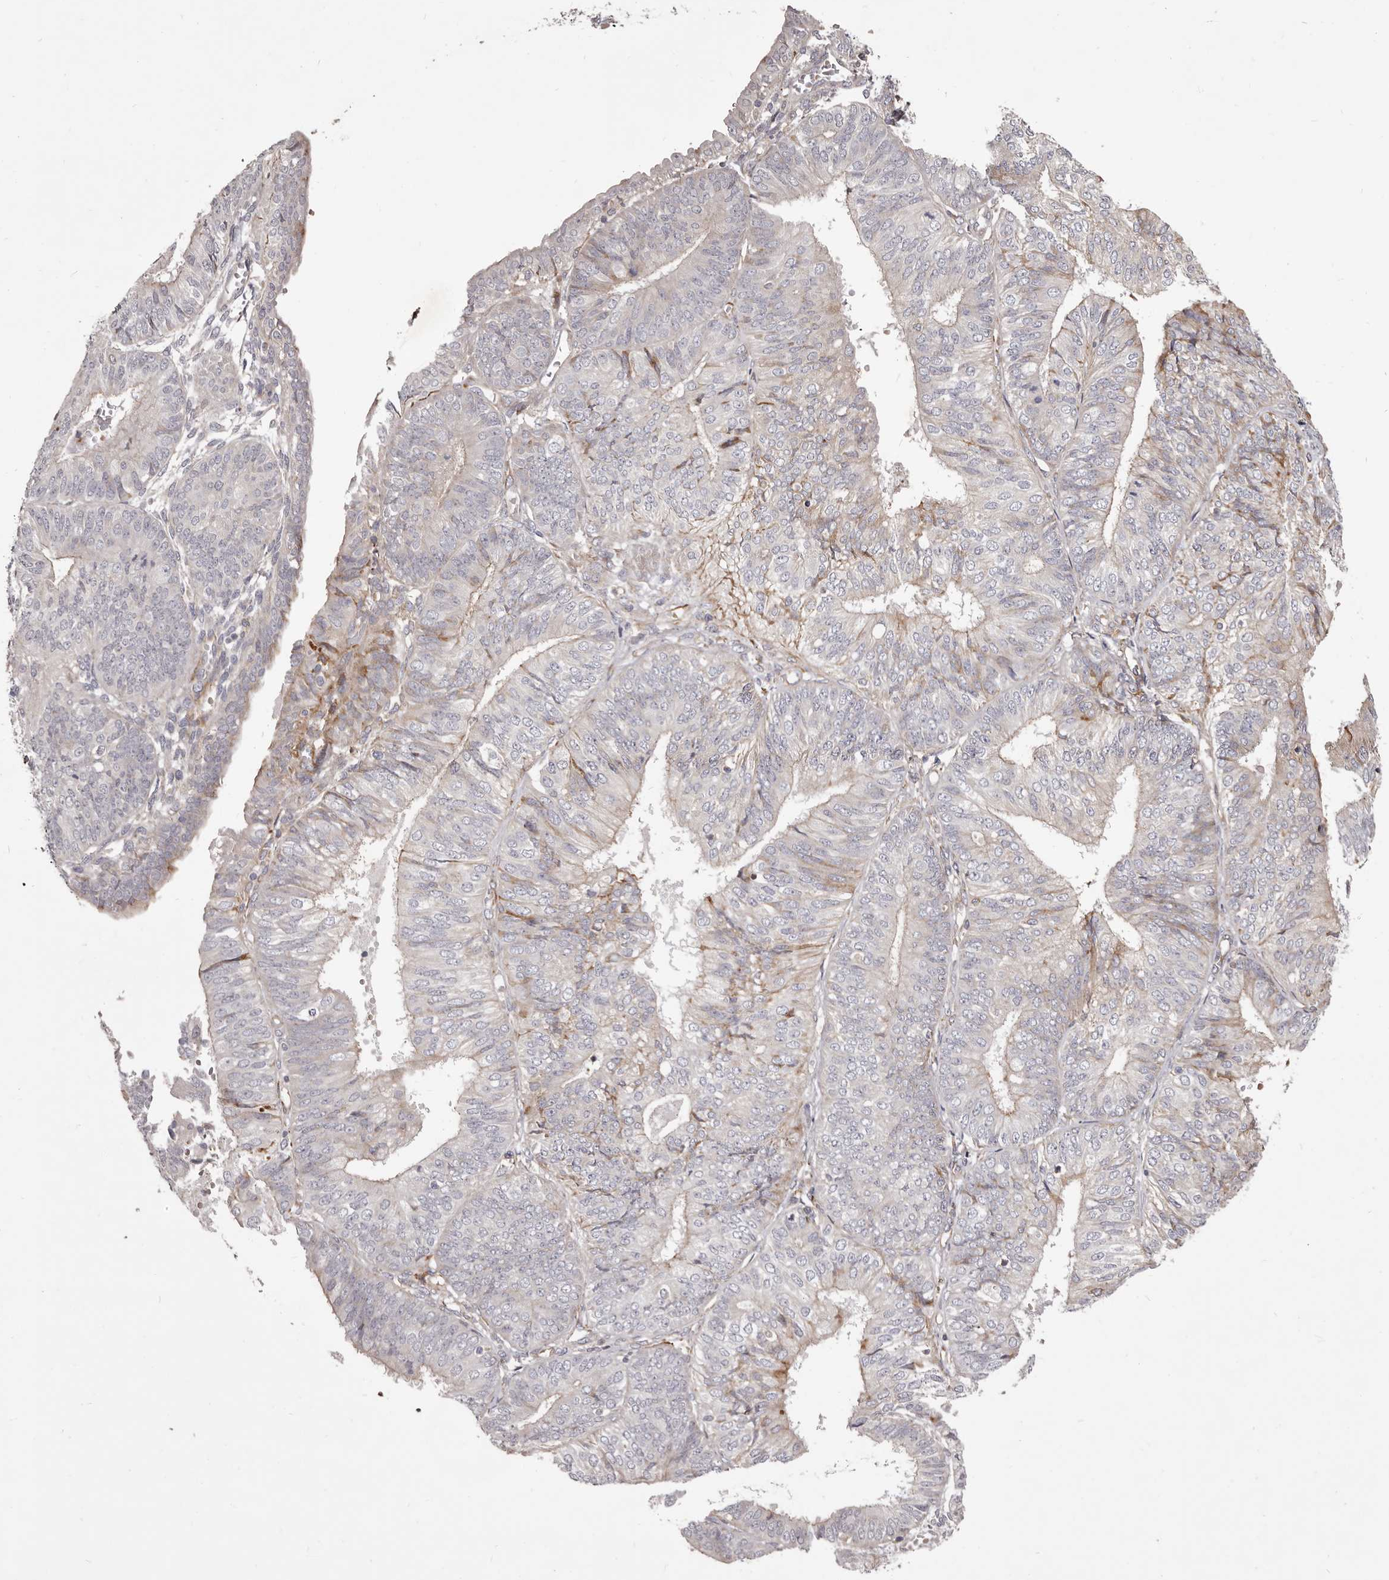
{"staining": {"intensity": "moderate", "quantity": "<25%", "location": "cytoplasmic/membranous"}, "tissue": "endometrial cancer", "cell_type": "Tumor cells", "image_type": "cancer", "snomed": [{"axis": "morphology", "description": "Adenocarcinoma, NOS"}, {"axis": "topography", "description": "Endometrium"}], "caption": "DAB (3,3'-diaminobenzidine) immunohistochemical staining of human endometrial adenocarcinoma displays moderate cytoplasmic/membranous protein positivity in about <25% of tumor cells. The staining was performed using DAB (3,3'-diaminobenzidine), with brown indicating positive protein expression. Nuclei are stained blue with hematoxylin.", "gene": "ALPK1", "patient": {"sex": "female", "age": 58}}